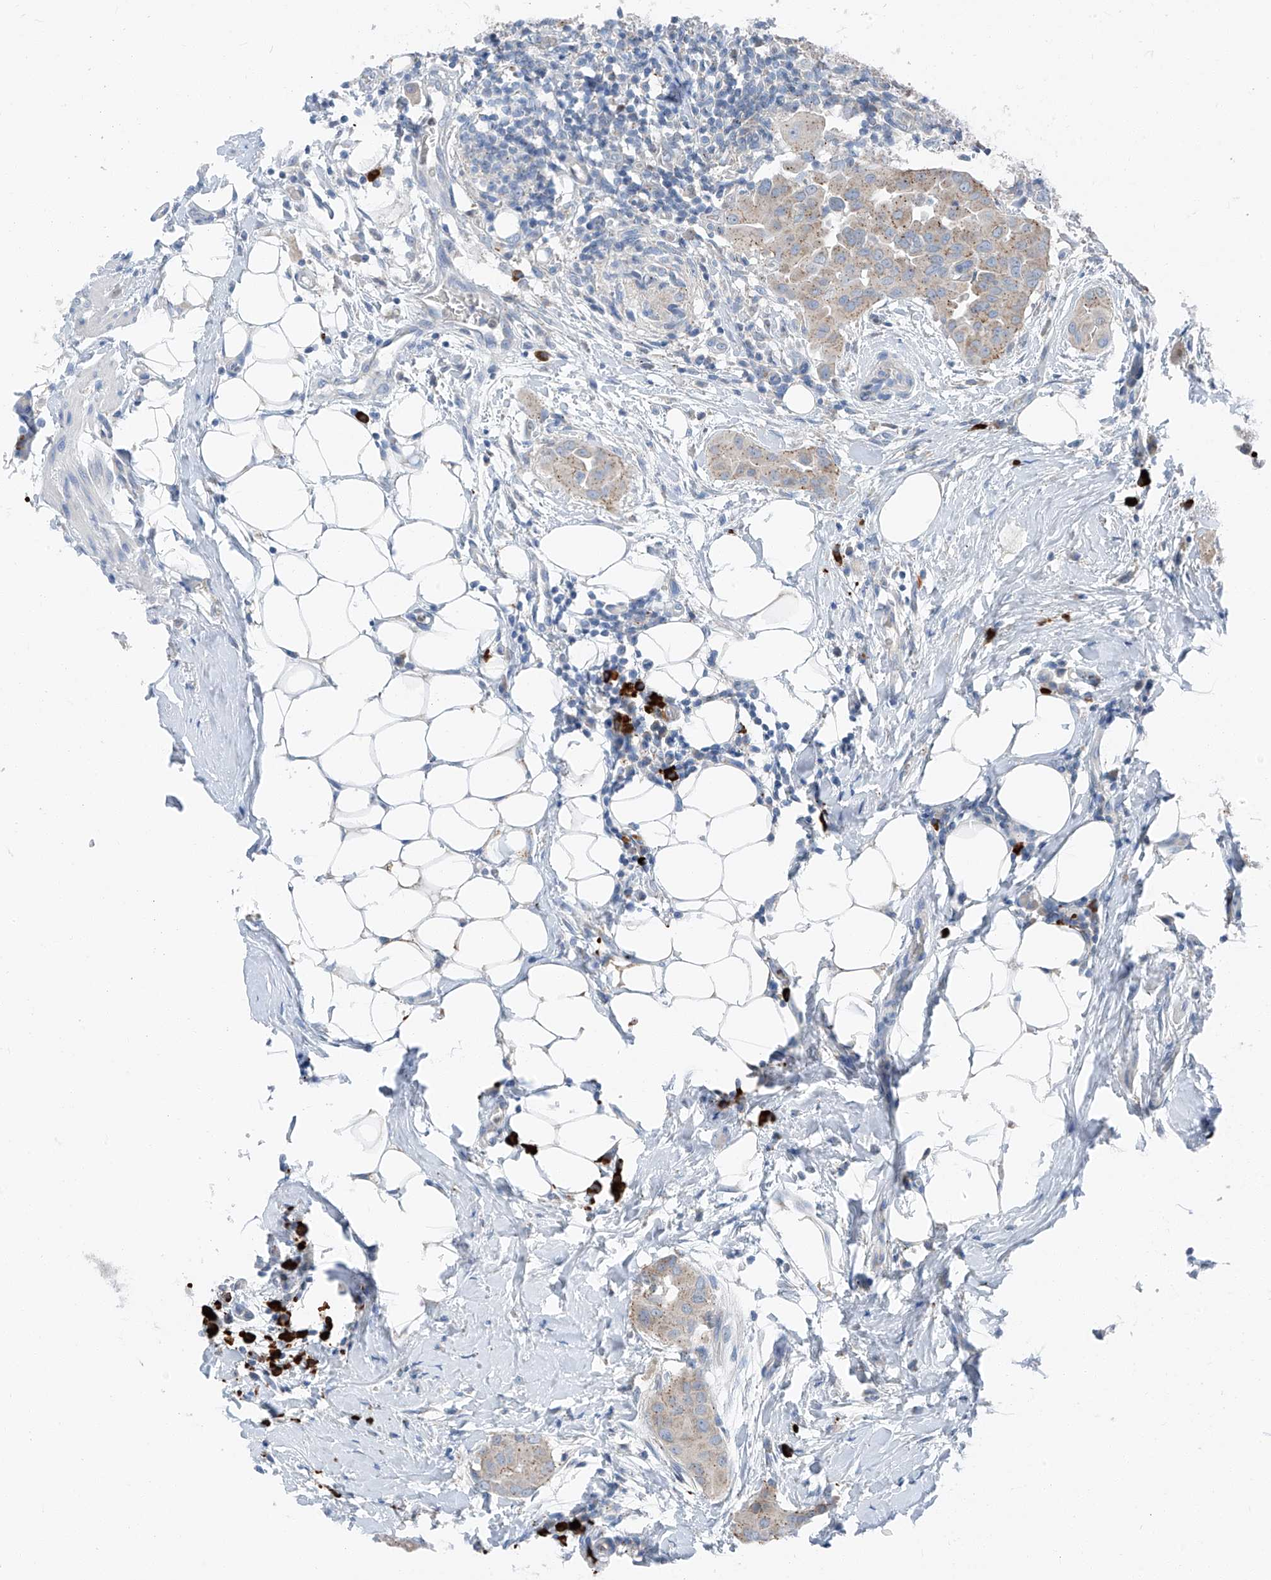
{"staining": {"intensity": "weak", "quantity": ">75%", "location": "cytoplasmic/membranous"}, "tissue": "thyroid cancer", "cell_type": "Tumor cells", "image_type": "cancer", "snomed": [{"axis": "morphology", "description": "Papillary adenocarcinoma, NOS"}, {"axis": "topography", "description": "Thyroid gland"}], "caption": "Thyroid cancer (papillary adenocarcinoma) stained with a brown dye reveals weak cytoplasmic/membranous positive expression in about >75% of tumor cells.", "gene": "CHMP2B", "patient": {"sex": "male", "age": 33}}